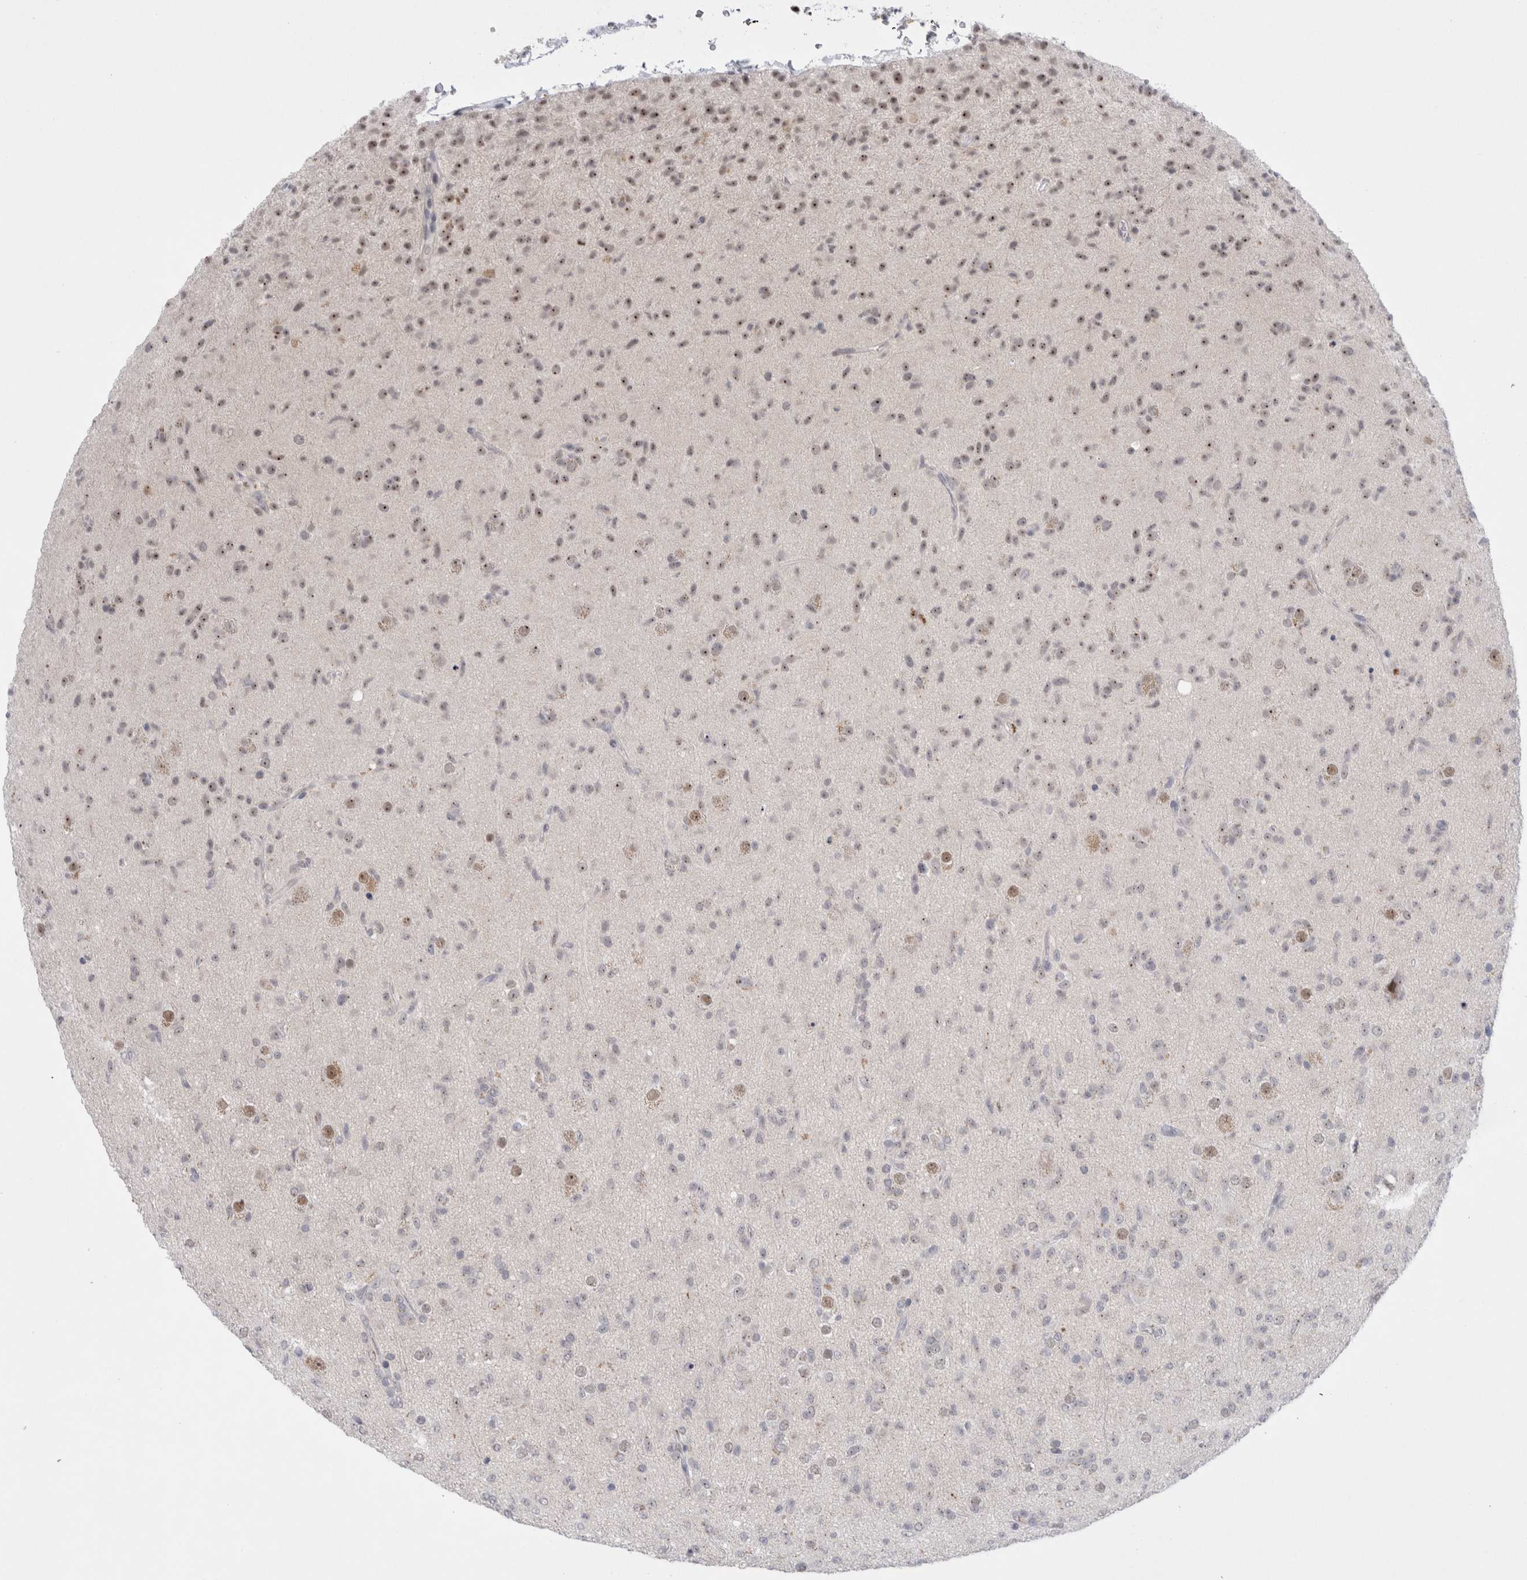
{"staining": {"intensity": "moderate", "quantity": "25%-75%", "location": "nuclear"}, "tissue": "glioma", "cell_type": "Tumor cells", "image_type": "cancer", "snomed": [{"axis": "morphology", "description": "Glioma, malignant, Low grade"}, {"axis": "topography", "description": "Brain"}], "caption": "Immunohistochemical staining of human malignant low-grade glioma reveals moderate nuclear protein positivity in about 25%-75% of tumor cells.", "gene": "CERS5", "patient": {"sex": "male", "age": 65}}